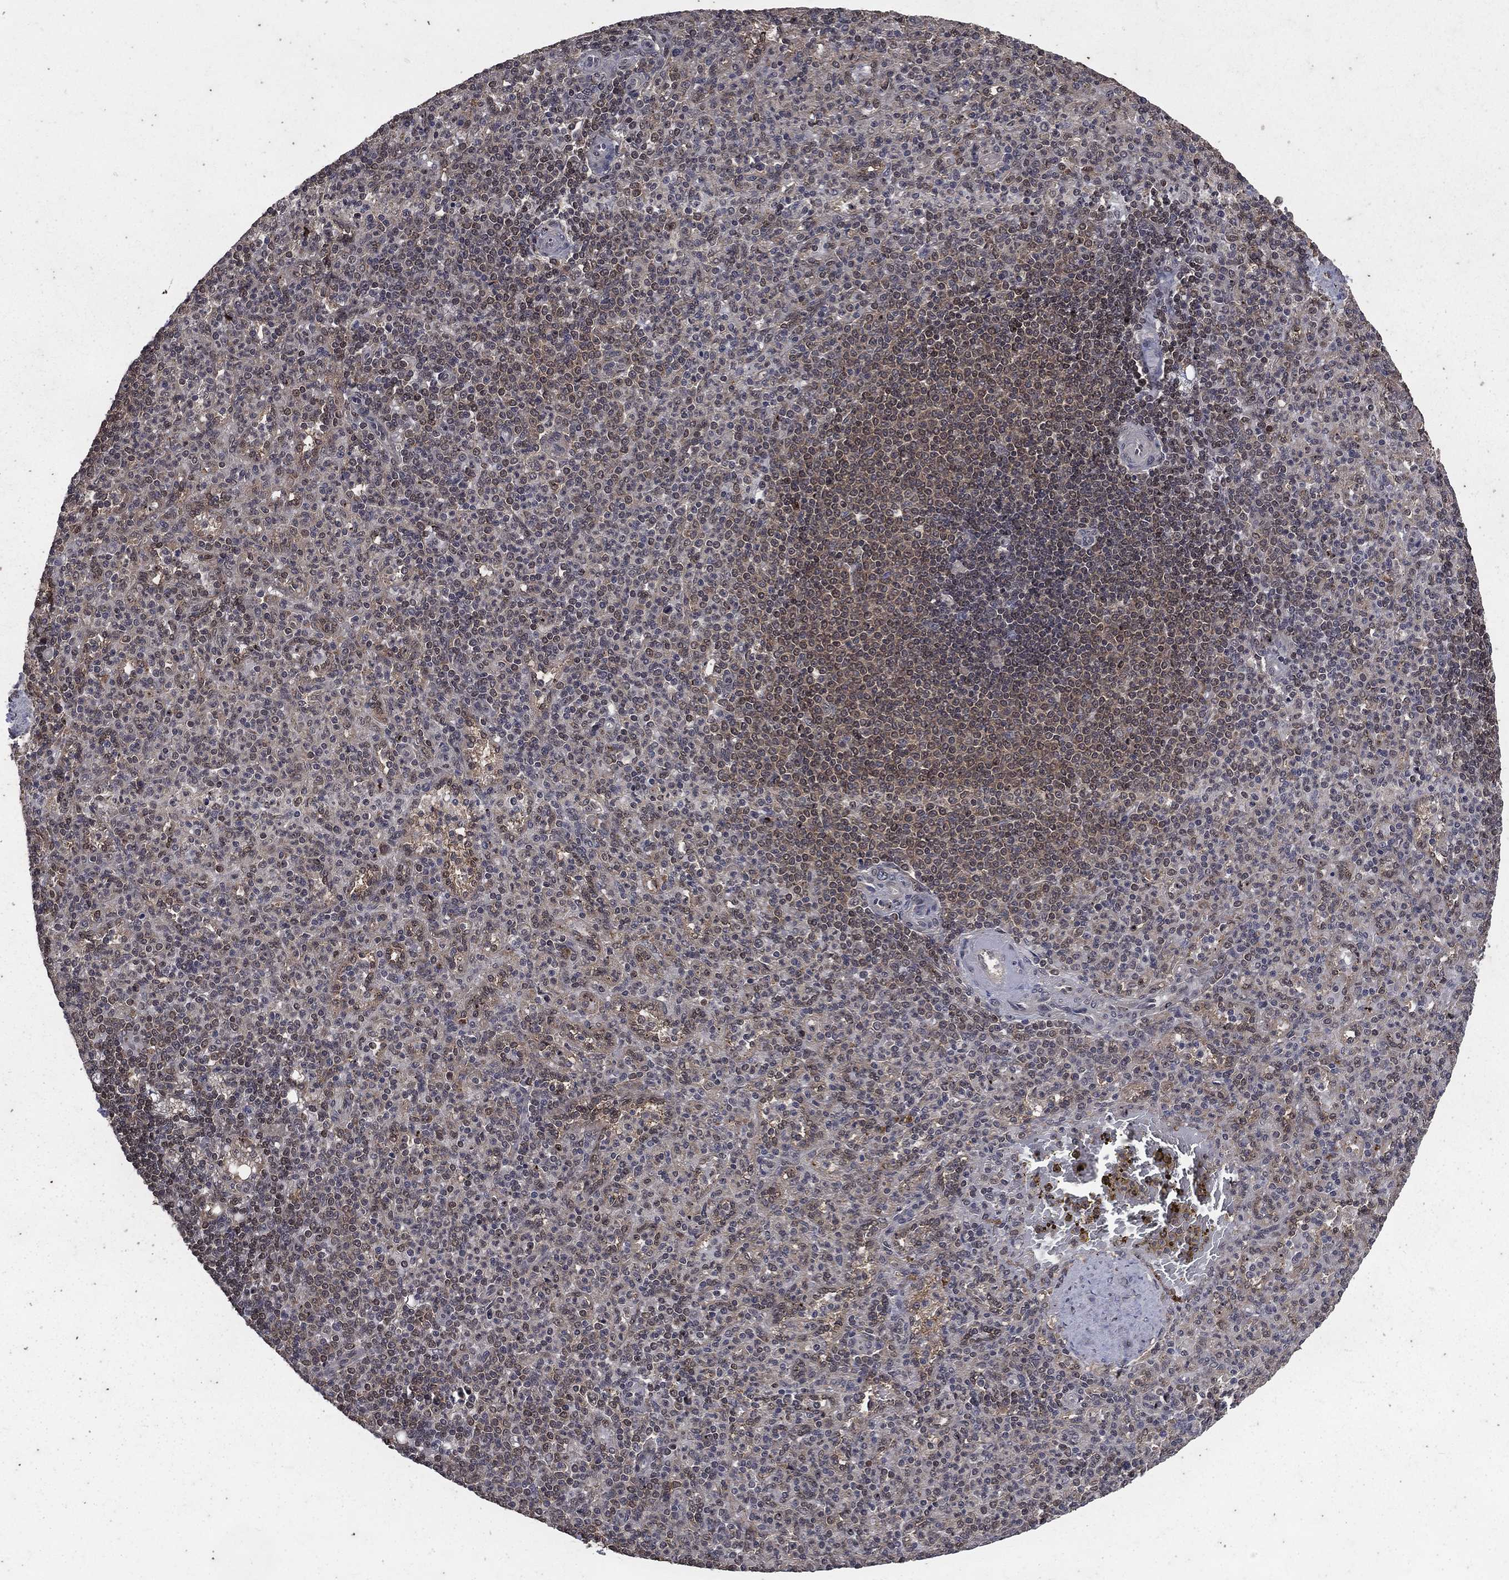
{"staining": {"intensity": "negative", "quantity": "none", "location": "none"}, "tissue": "spleen", "cell_type": "Cells in red pulp", "image_type": "normal", "snomed": [{"axis": "morphology", "description": "Normal tissue, NOS"}, {"axis": "topography", "description": "Spleen"}], "caption": "Cells in red pulp show no significant positivity in normal spleen.", "gene": "FGD1", "patient": {"sex": "female", "age": 74}}